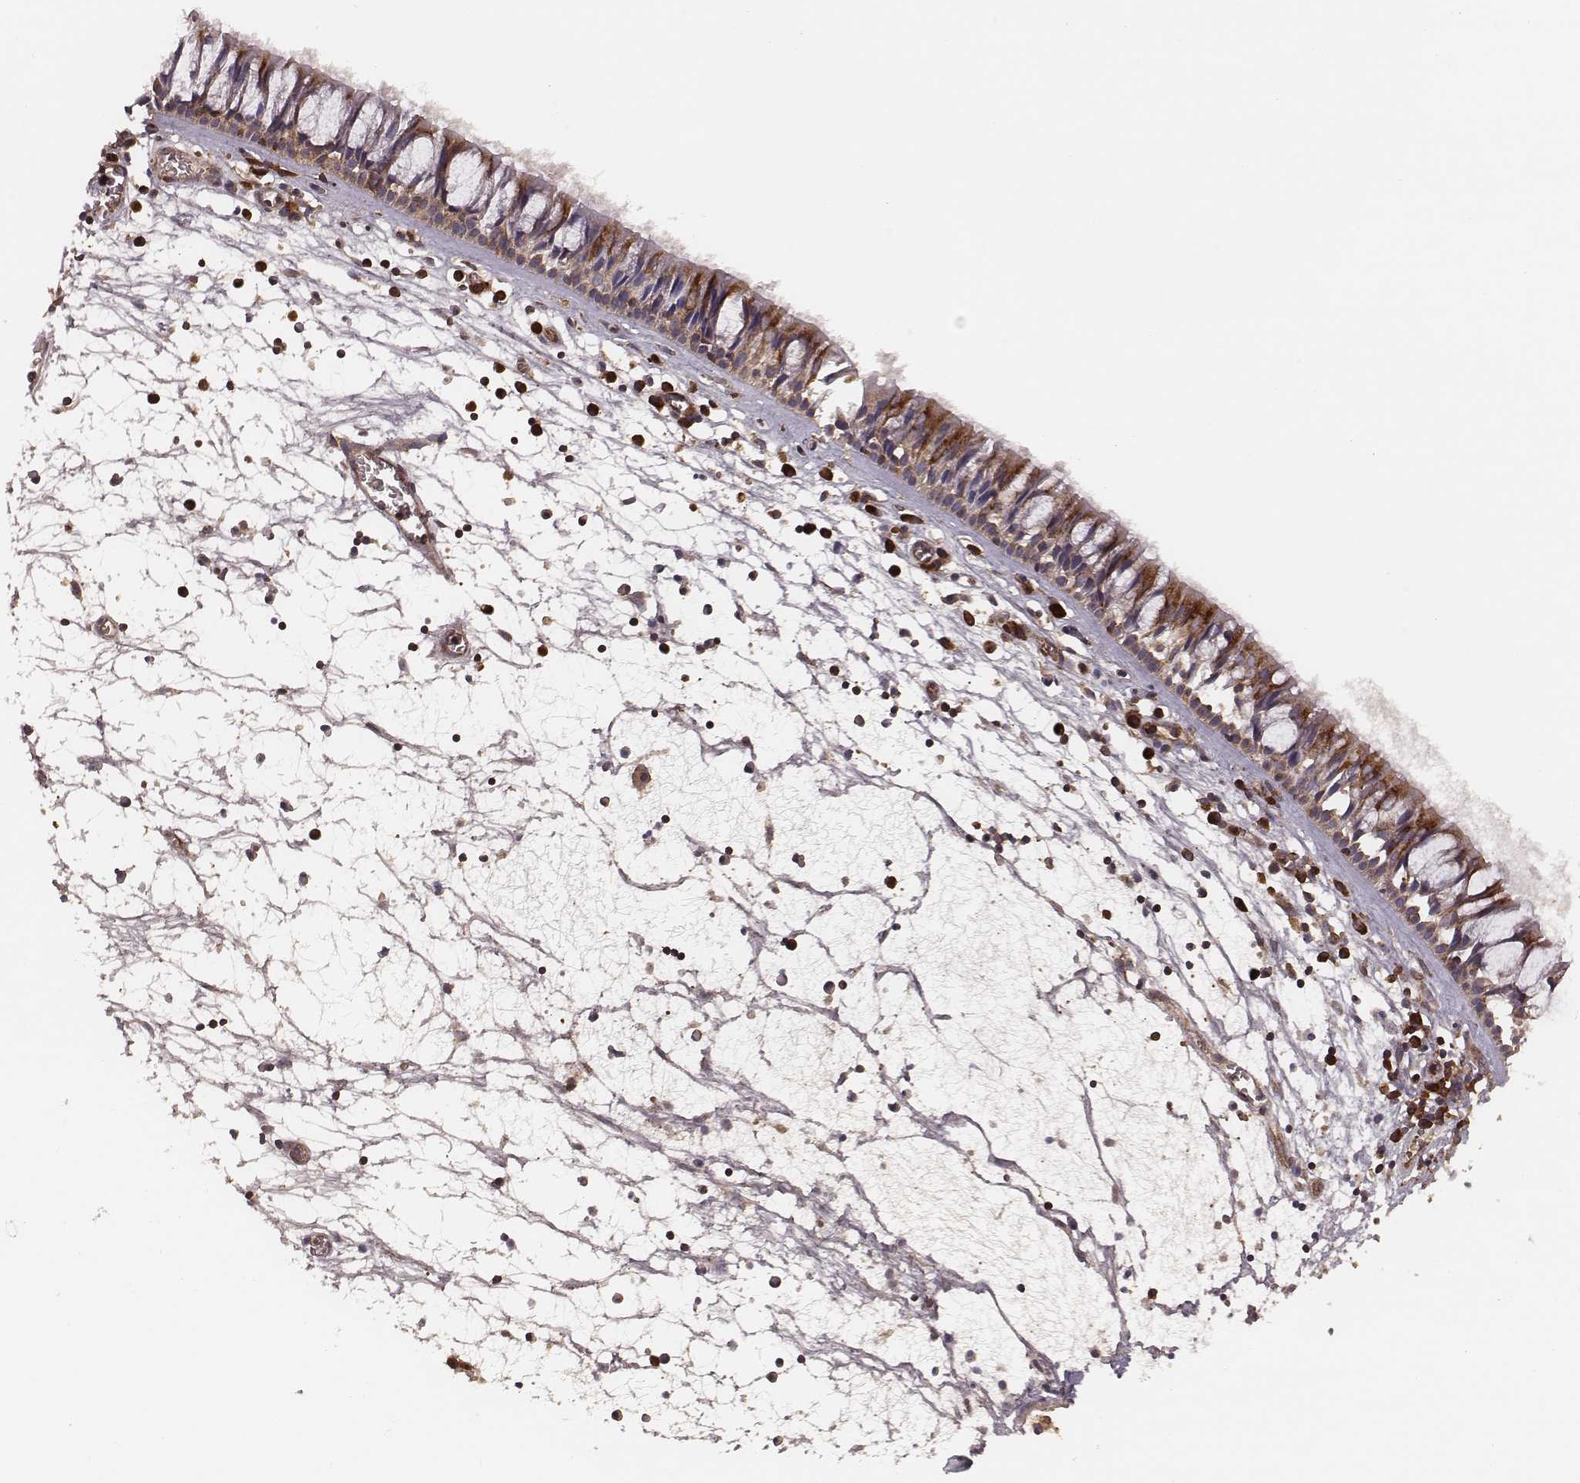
{"staining": {"intensity": "strong", "quantity": ">75%", "location": "cytoplasmic/membranous"}, "tissue": "nasopharynx", "cell_type": "Respiratory epithelial cells", "image_type": "normal", "snomed": [{"axis": "morphology", "description": "Normal tissue, NOS"}, {"axis": "topography", "description": "Nasopharynx"}], "caption": "A brown stain labels strong cytoplasmic/membranous positivity of a protein in respiratory epithelial cells of benign human nasopharynx.", "gene": "CARS1", "patient": {"sex": "male", "age": 61}}